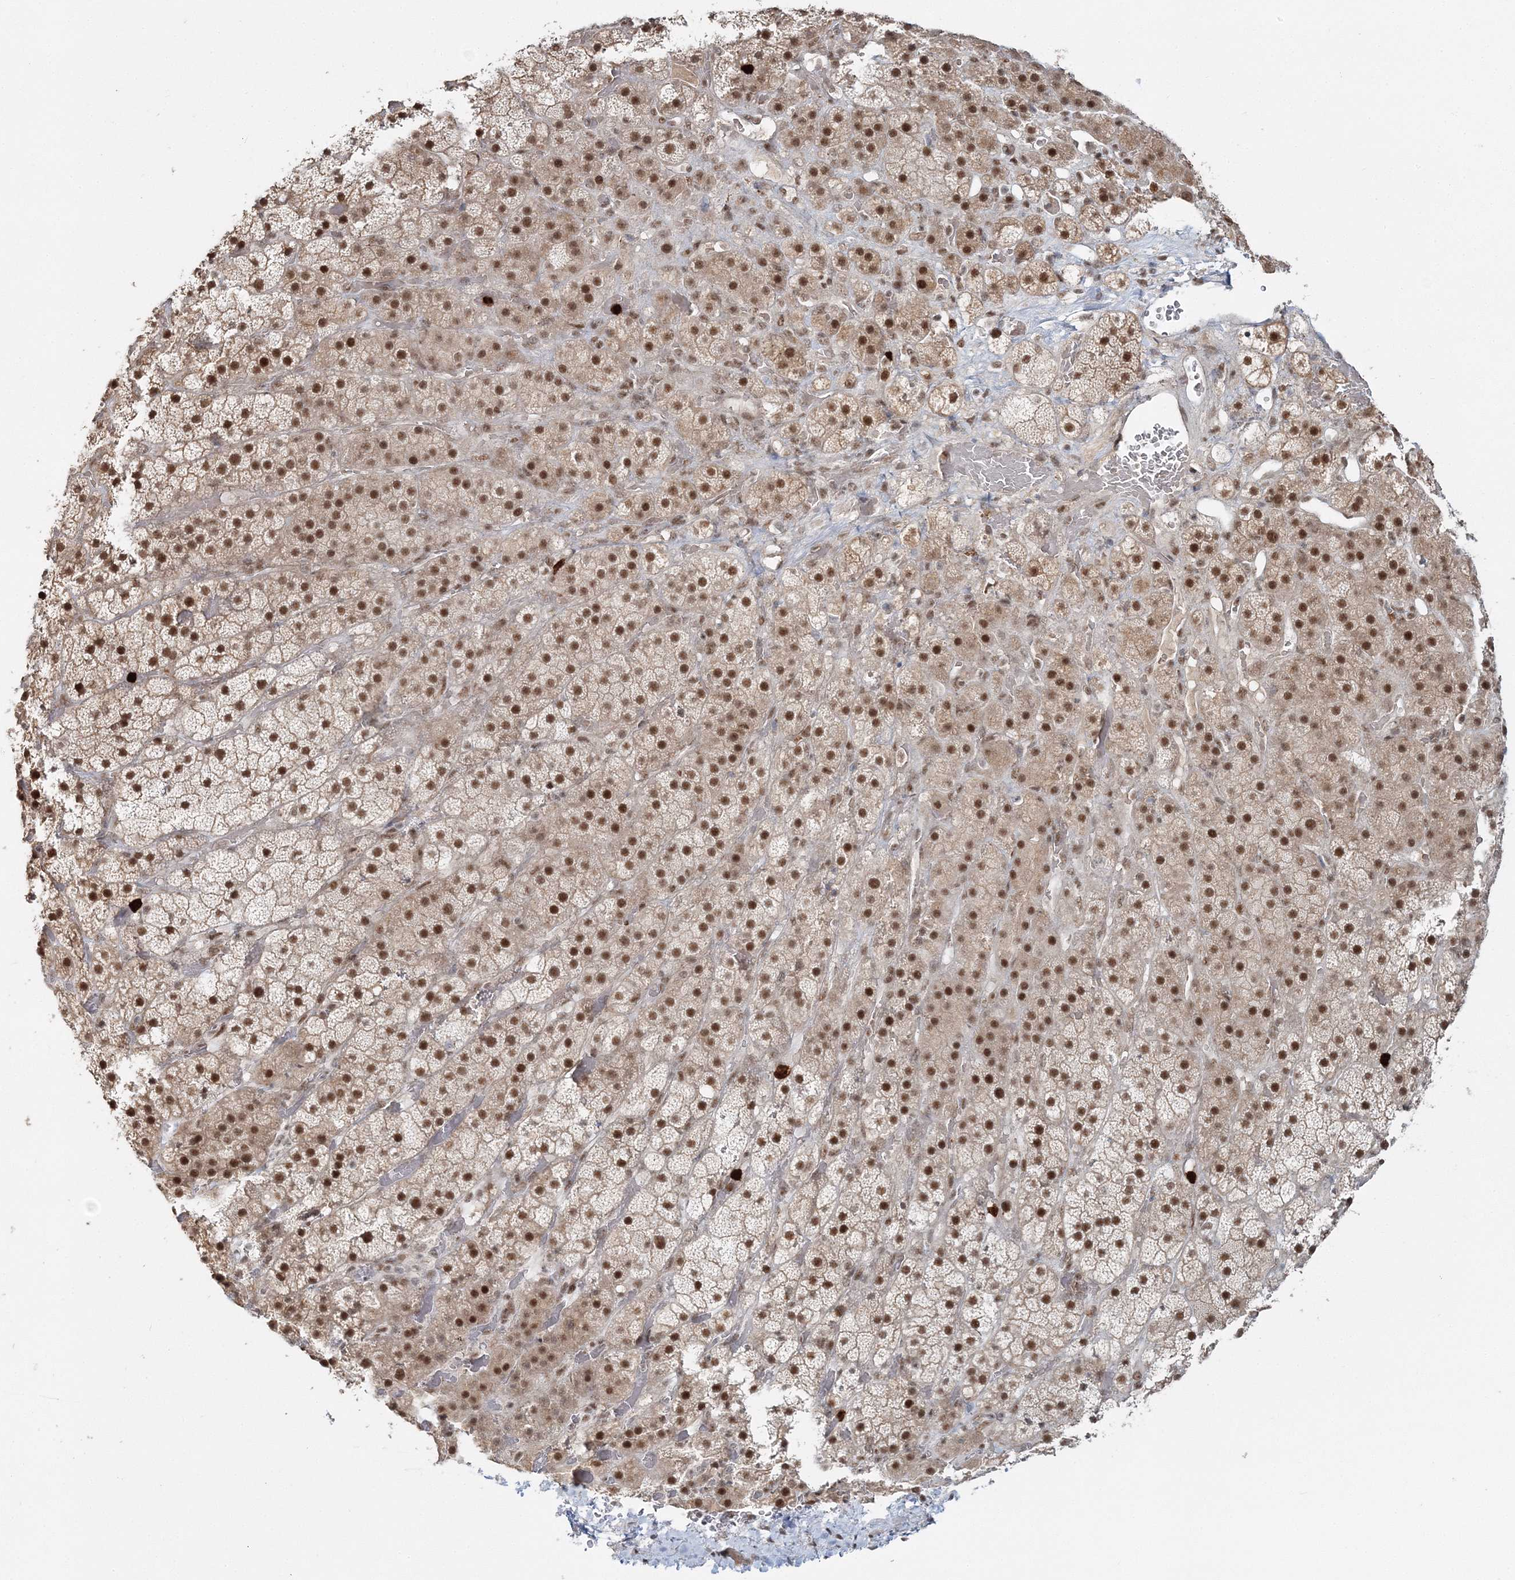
{"staining": {"intensity": "strong", "quantity": ">75%", "location": "cytoplasmic/membranous,nuclear"}, "tissue": "adrenal gland", "cell_type": "Glandular cells", "image_type": "normal", "snomed": [{"axis": "morphology", "description": "Normal tissue, NOS"}, {"axis": "topography", "description": "Adrenal gland"}], "caption": "The immunohistochemical stain shows strong cytoplasmic/membranous,nuclear expression in glandular cells of benign adrenal gland.", "gene": "ENSG00000290315", "patient": {"sex": "male", "age": 57}}